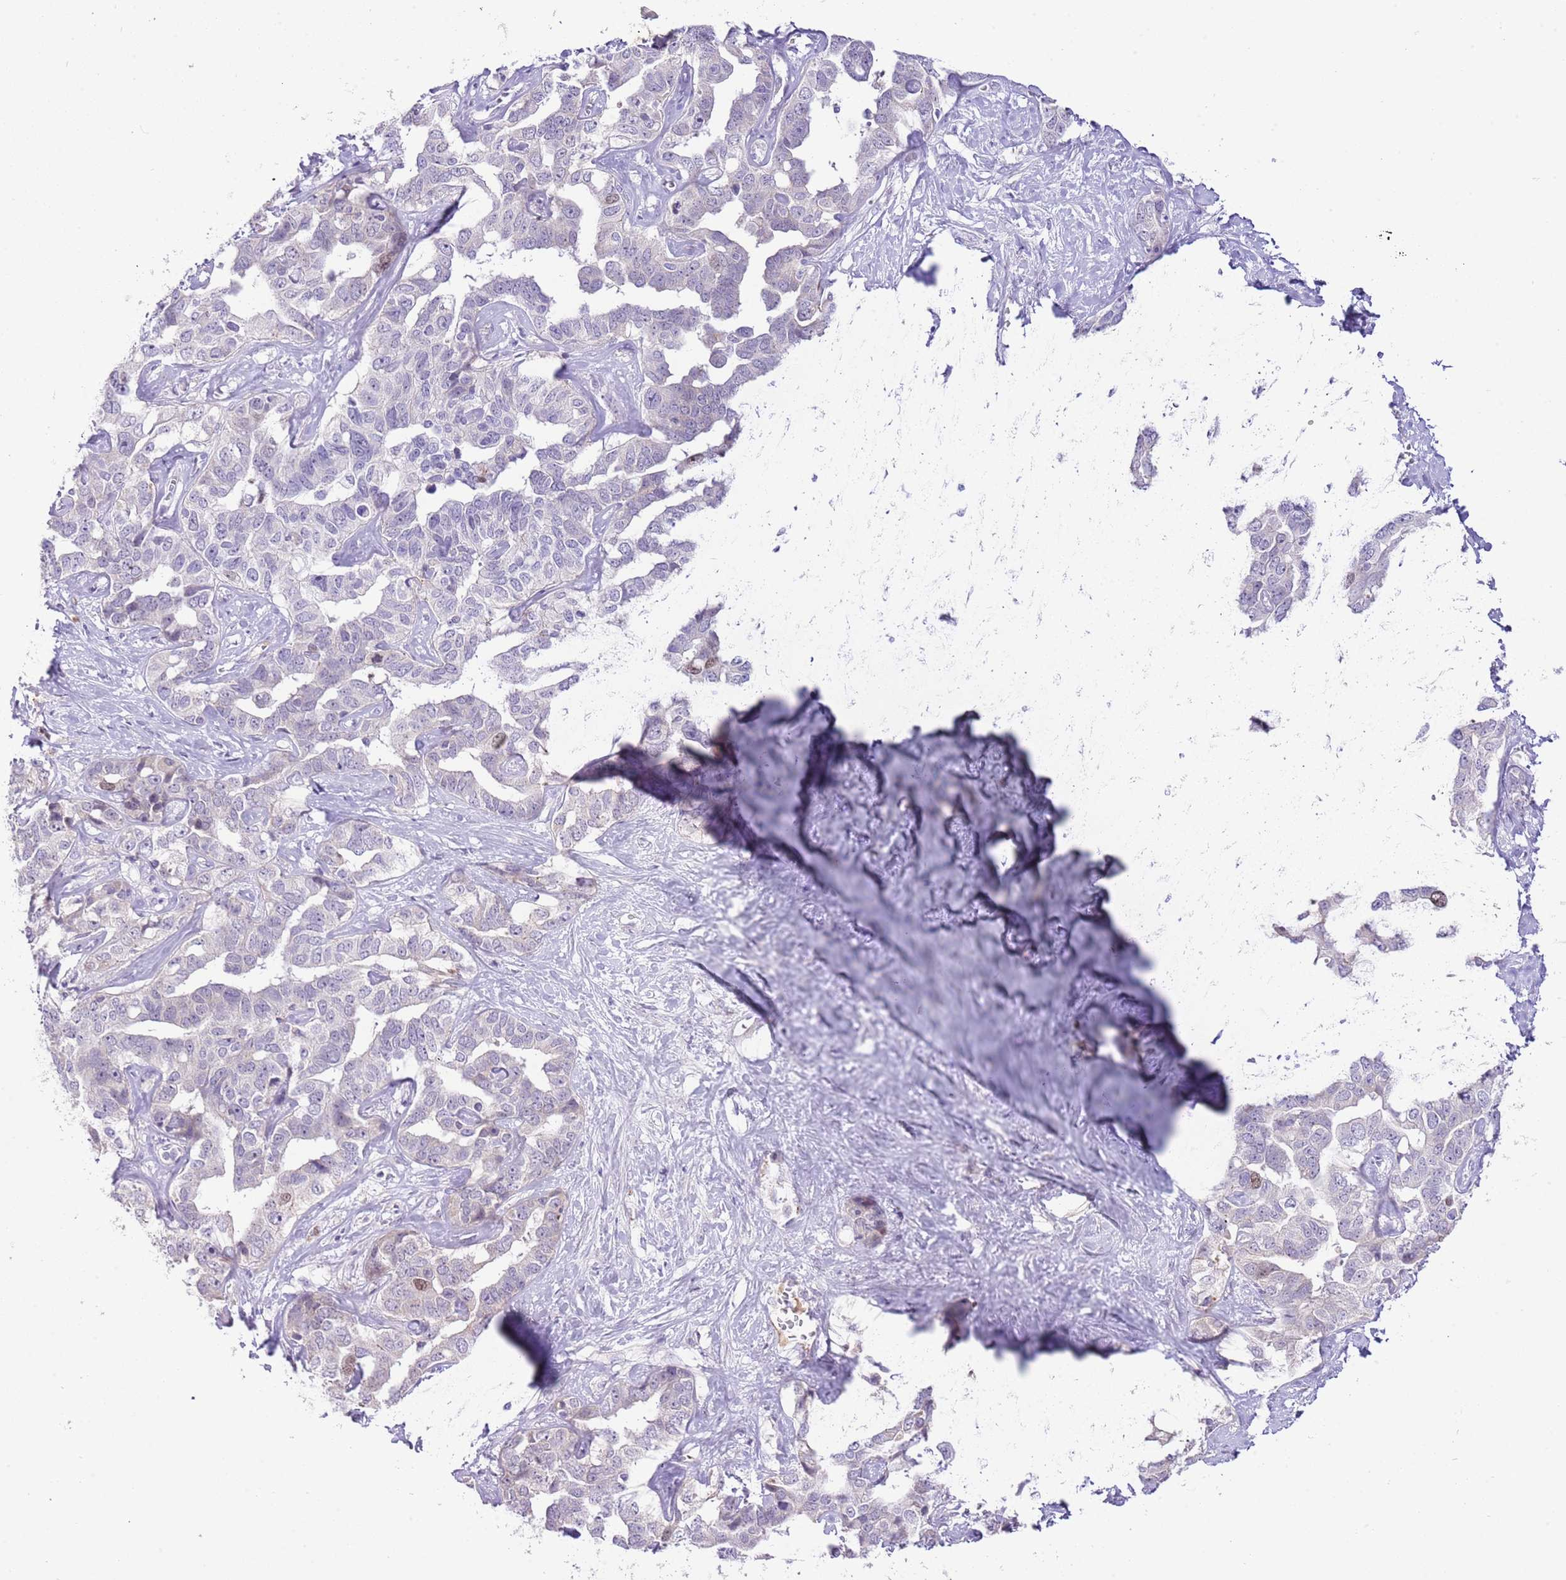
{"staining": {"intensity": "negative", "quantity": "none", "location": "none"}, "tissue": "liver cancer", "cell_type": "Tumor cells", "image_type": "cancer", "snomed": [{"axis": "morphology", "description": "Cholangiocarcinoma"}, {"axis": "topography", "description": "Liver"}], "caption": "IHC micrograph of neoplastic tissue: liver cholangiocarcinoma stained with DAB demonstrates no significant protein staining in tumor cells. The staining is performed using DAB brown chromogen with nuclei counter-stained in using hematoxylin.", "gene": "FBRSL1", "patient": {"sex": "male", "age": 59}}